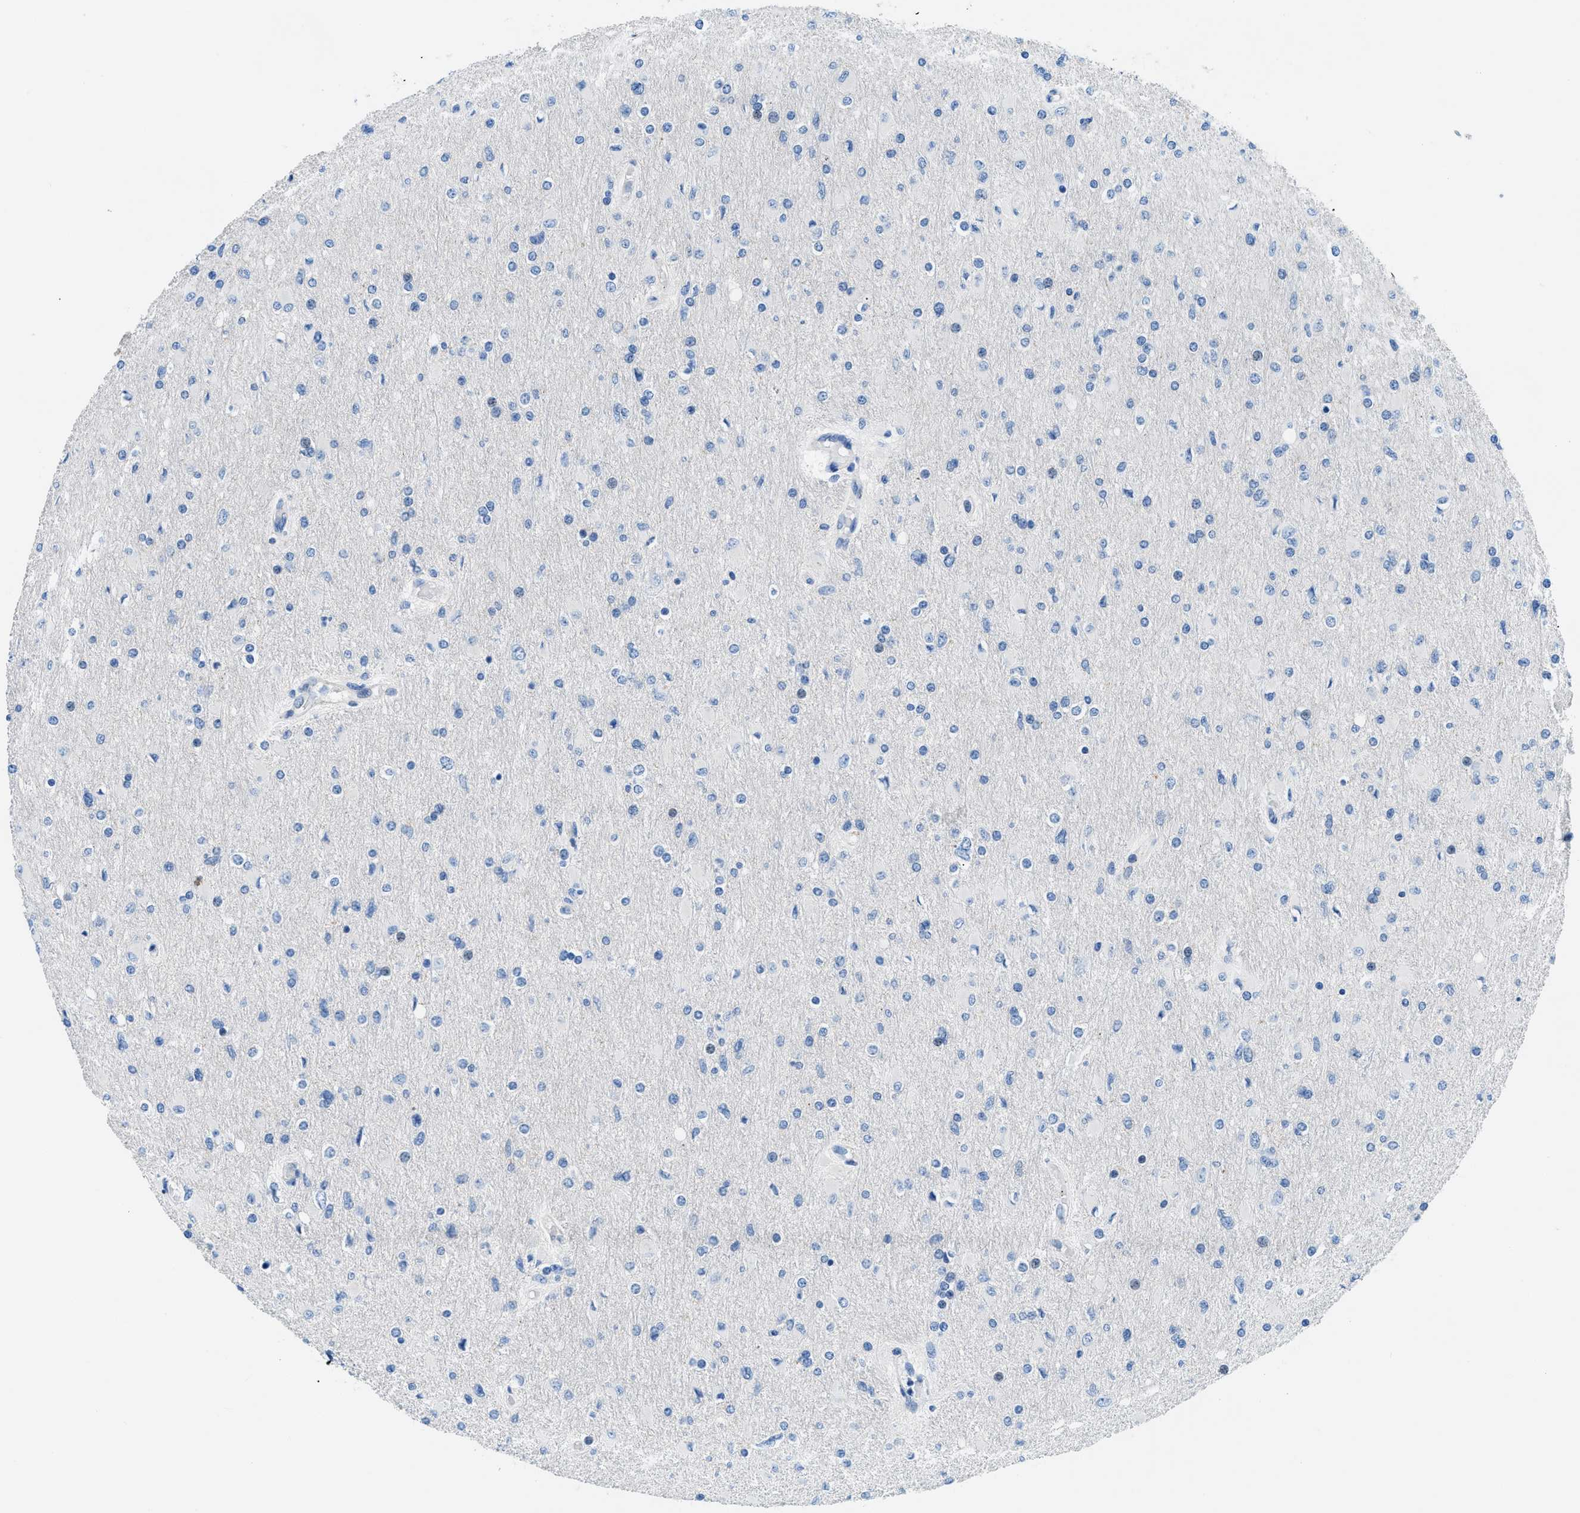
{"staining": {"intensity": "negative", "quantity": "none", "location": "none"}, "tissue": "glioma", "cell_type": "Tumor cells", "image_type": "cancer", "snomed": [{"axis": "morphology", "description": "Glioma, malignant, High grade"}, {"axis": "topography", "description": "Cerebral cortex"}], "caption": "High-grade glioma (malignant) was stained to show a protein in brown. There is no significant positivity in tumor cells. (DAB IHC, high magnification).", "gene": "FDCSP", "patient": {"sex": "female", "age": 36}}